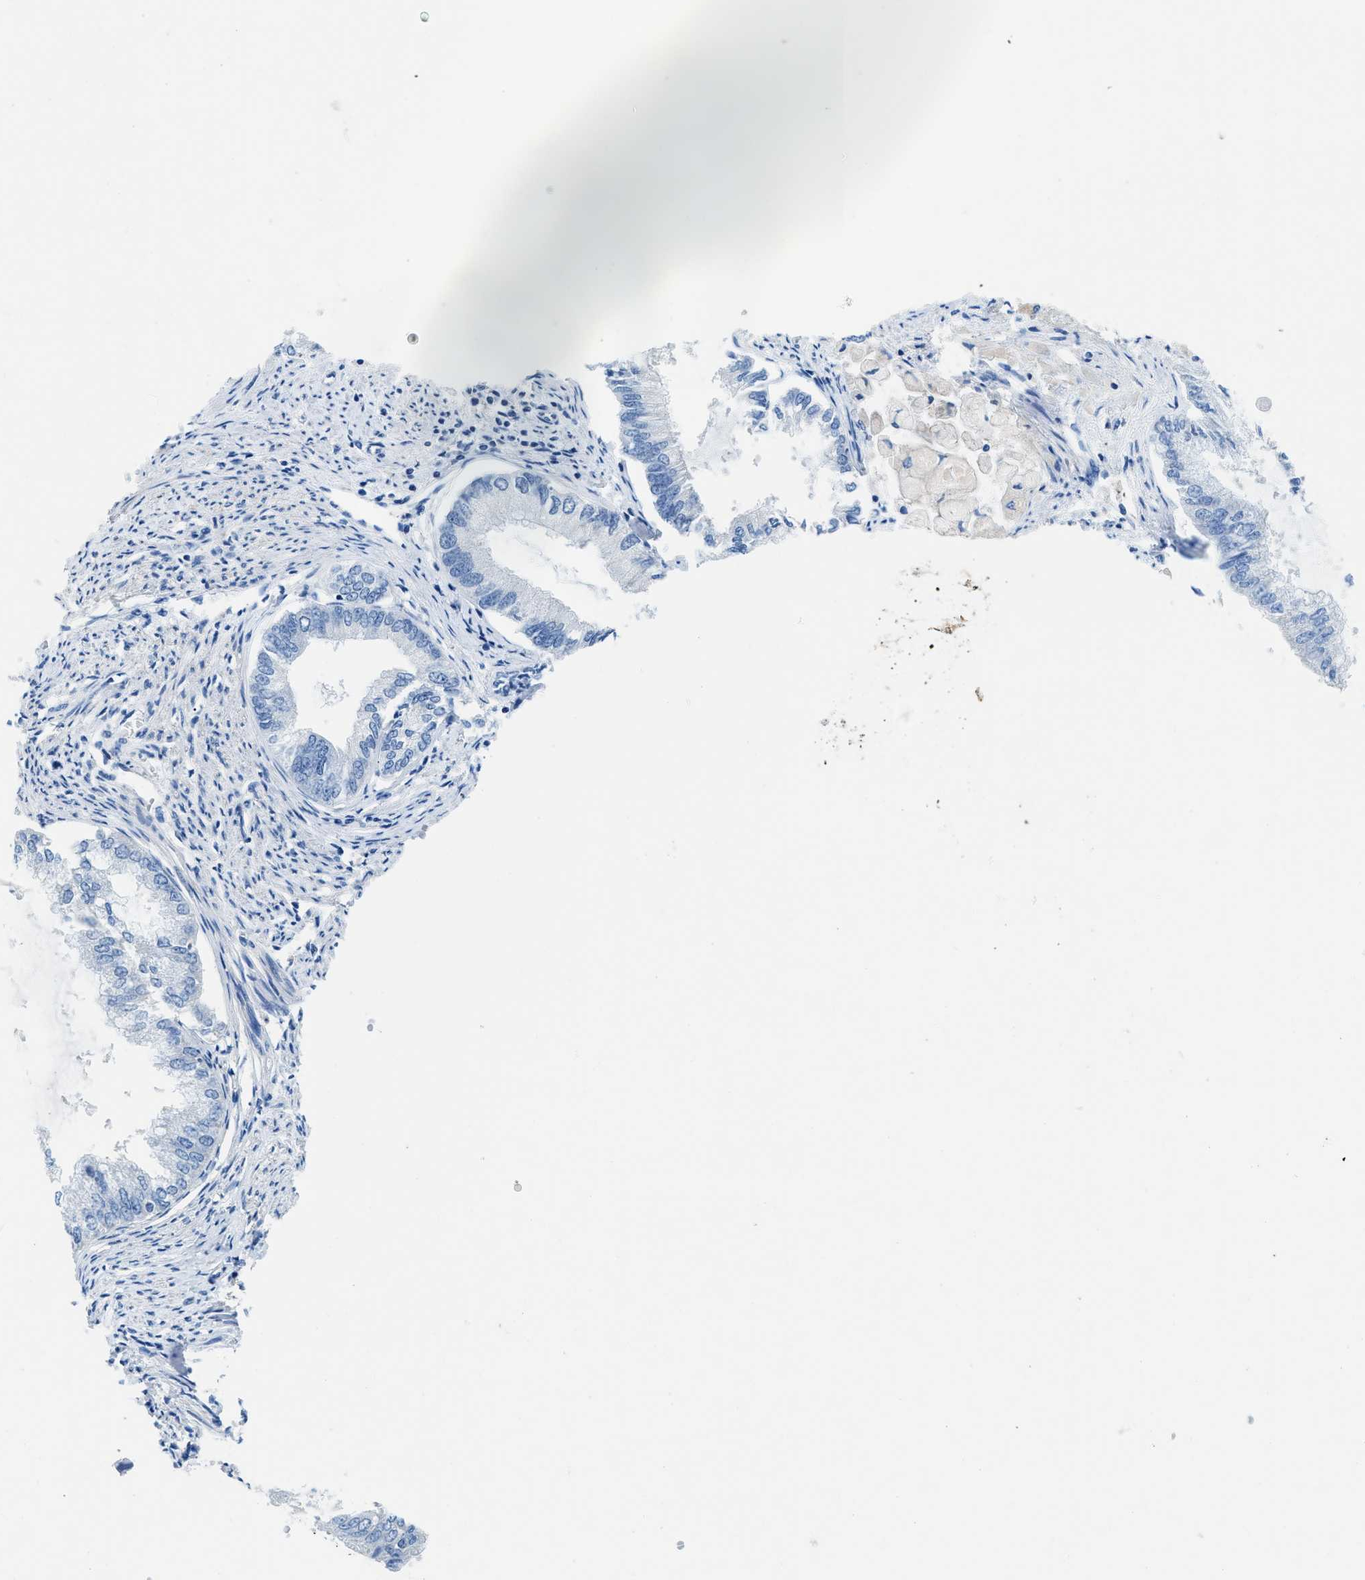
{"staining": {"intensity": "negative", "quantity": "none", "location": "none"}, "tissue": "endometrial cancer", "cell_type": "Tumor cells", "image_type": "cancer", "snomed": [{"axis": "morphology", "description": "Adenocarcinoma, NOS"}, {"axis": "topography", "description": "Endometrium"}], "caption": "Endometrial cancer stained for a protein using immunohistochemistry (IHC) demonstrates no staining tumor cells.", "gene": "SLC10A6", "patient": {"sex": "female", "age": 86}}